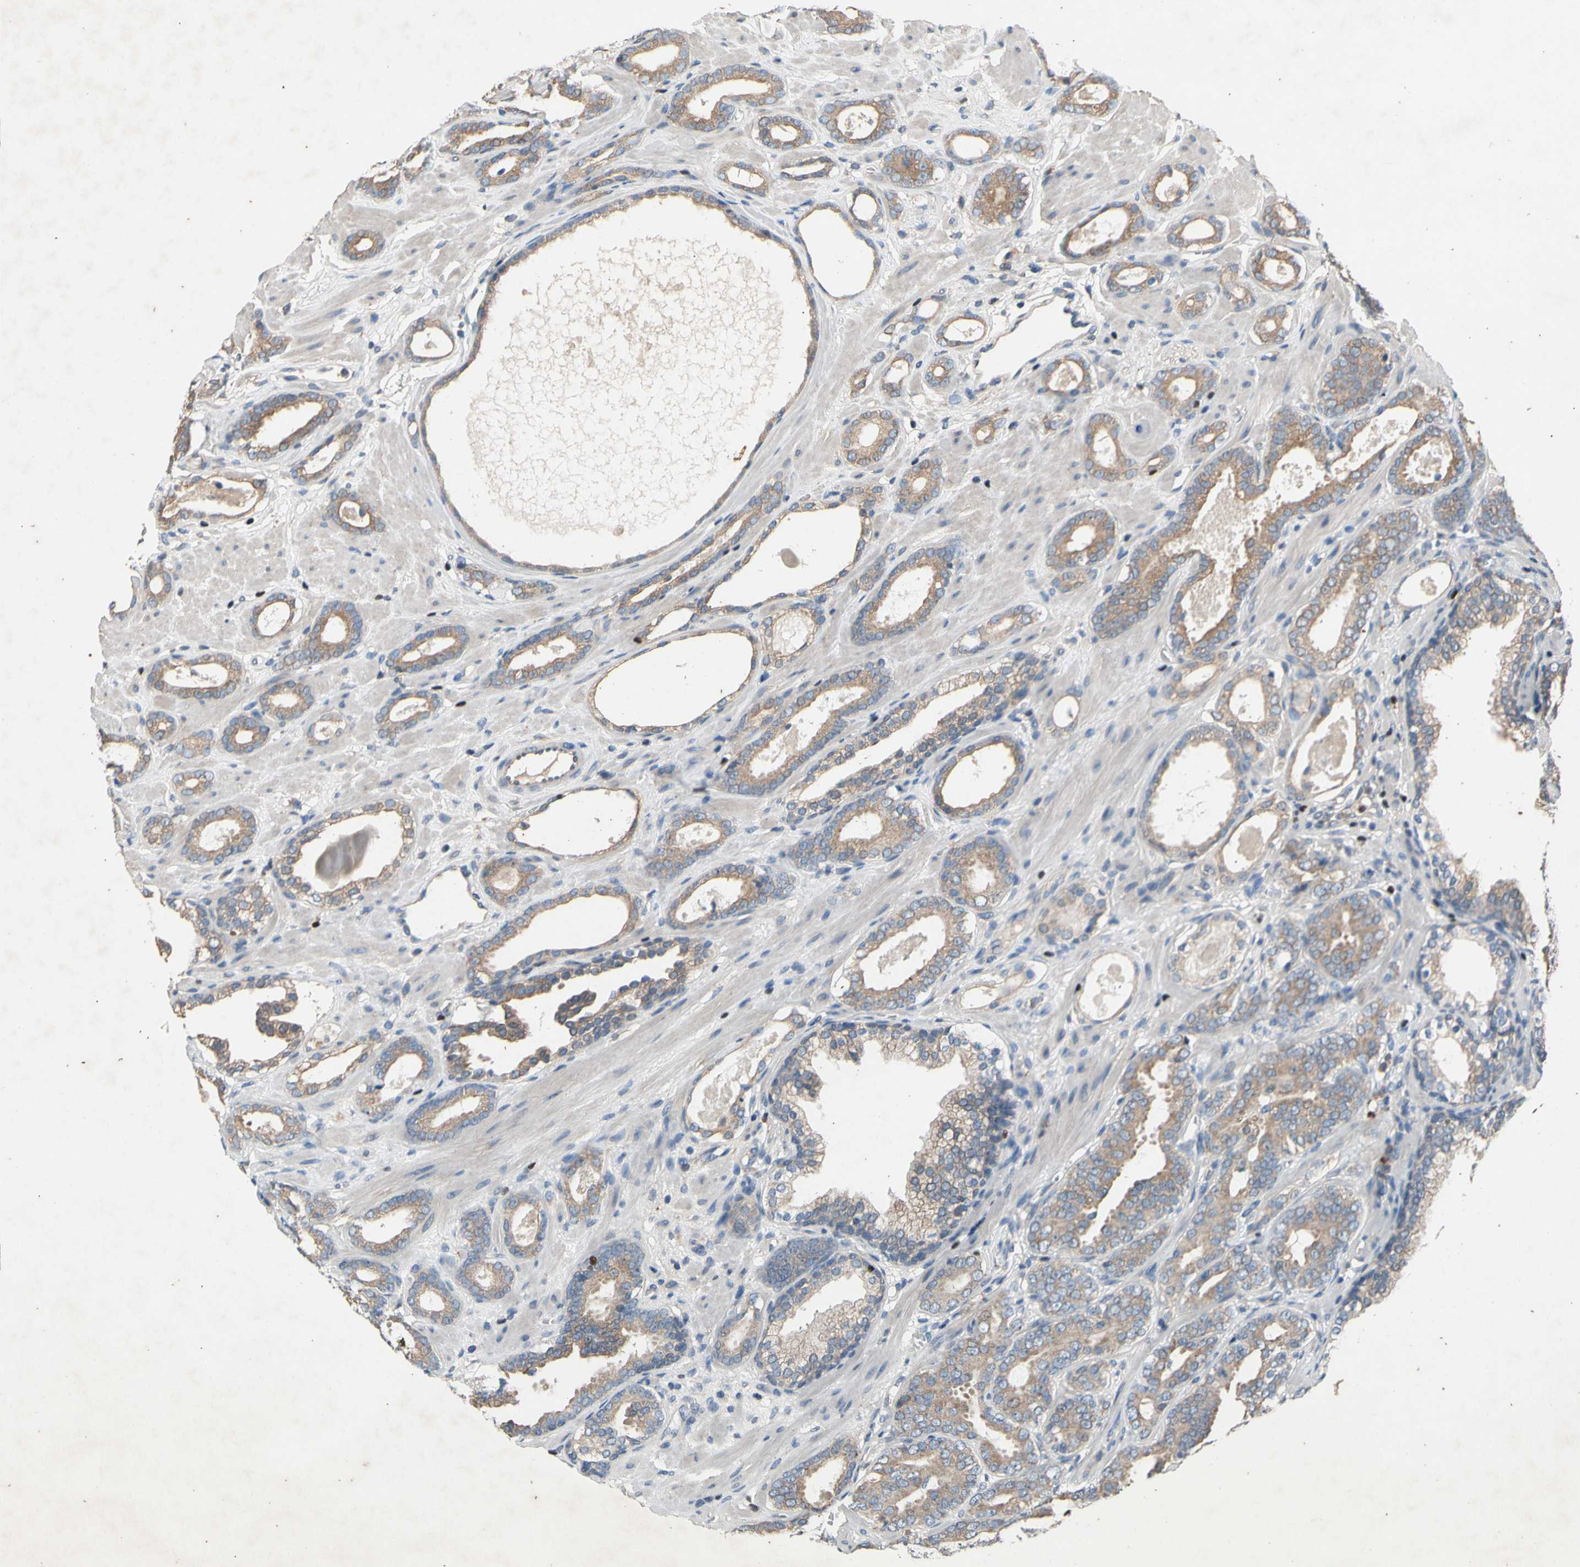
{"staining": {"intensity": "weak", "quantity": ">75%", "location": "cytoplasmic/membranous"}, "tissue": "prostate cancer", "cell_type": "Tumor cells", "image_type": "cancer", "snomed": [{"axis": "morphology", "description": "Adenocarcinoma, Low grade"}, {"axis": "topography", "description": "Prostate"}], "caption": "Immunohistochemical staining of adenocarcinoma (low-grade) (prostate) displays low levels of weak cytoplasmic/membranous expression in approximately >75% of tumor cells.", "gene": "TBX21", "patient": {"sex": "male", "age": 57}}